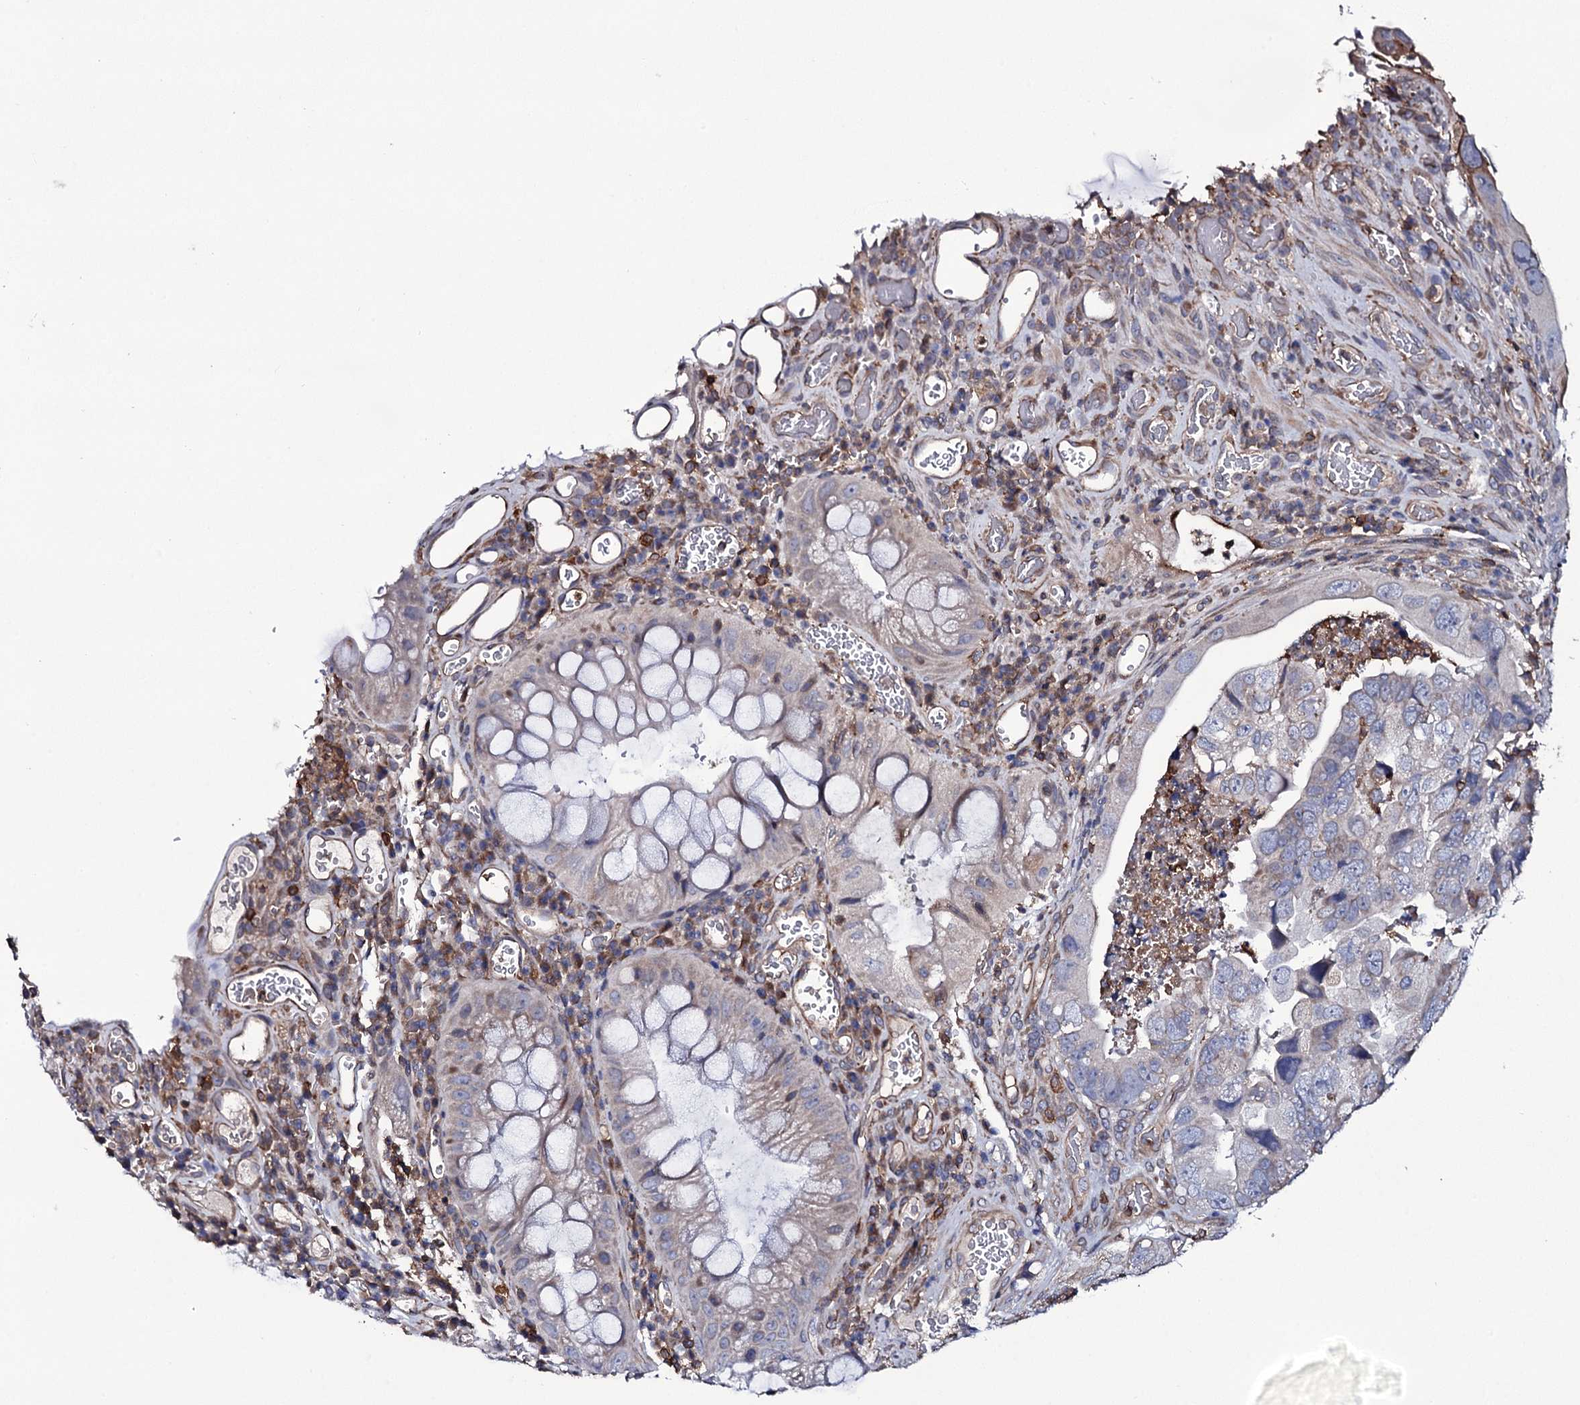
{"staining": {"intensity": "weak", "quantity": "<25%", "location": "cytoplasmic/membranous"}, "tissue": "colorectal cancer", "cell_type": "Tumor cells", "image_type": "cancer", "snomed": [{"axis": "morphology", "description": "Adenocarcinoma, NOS"}, {"axis": "topography", "description": "Rectum"}], "caption": "Colorectal adenocarcinoma was stained to show a protein in brown. There is no significant staining in tumor cells.", "gene": "TTC23", "patient": {"sex": "male", "age": 63}}